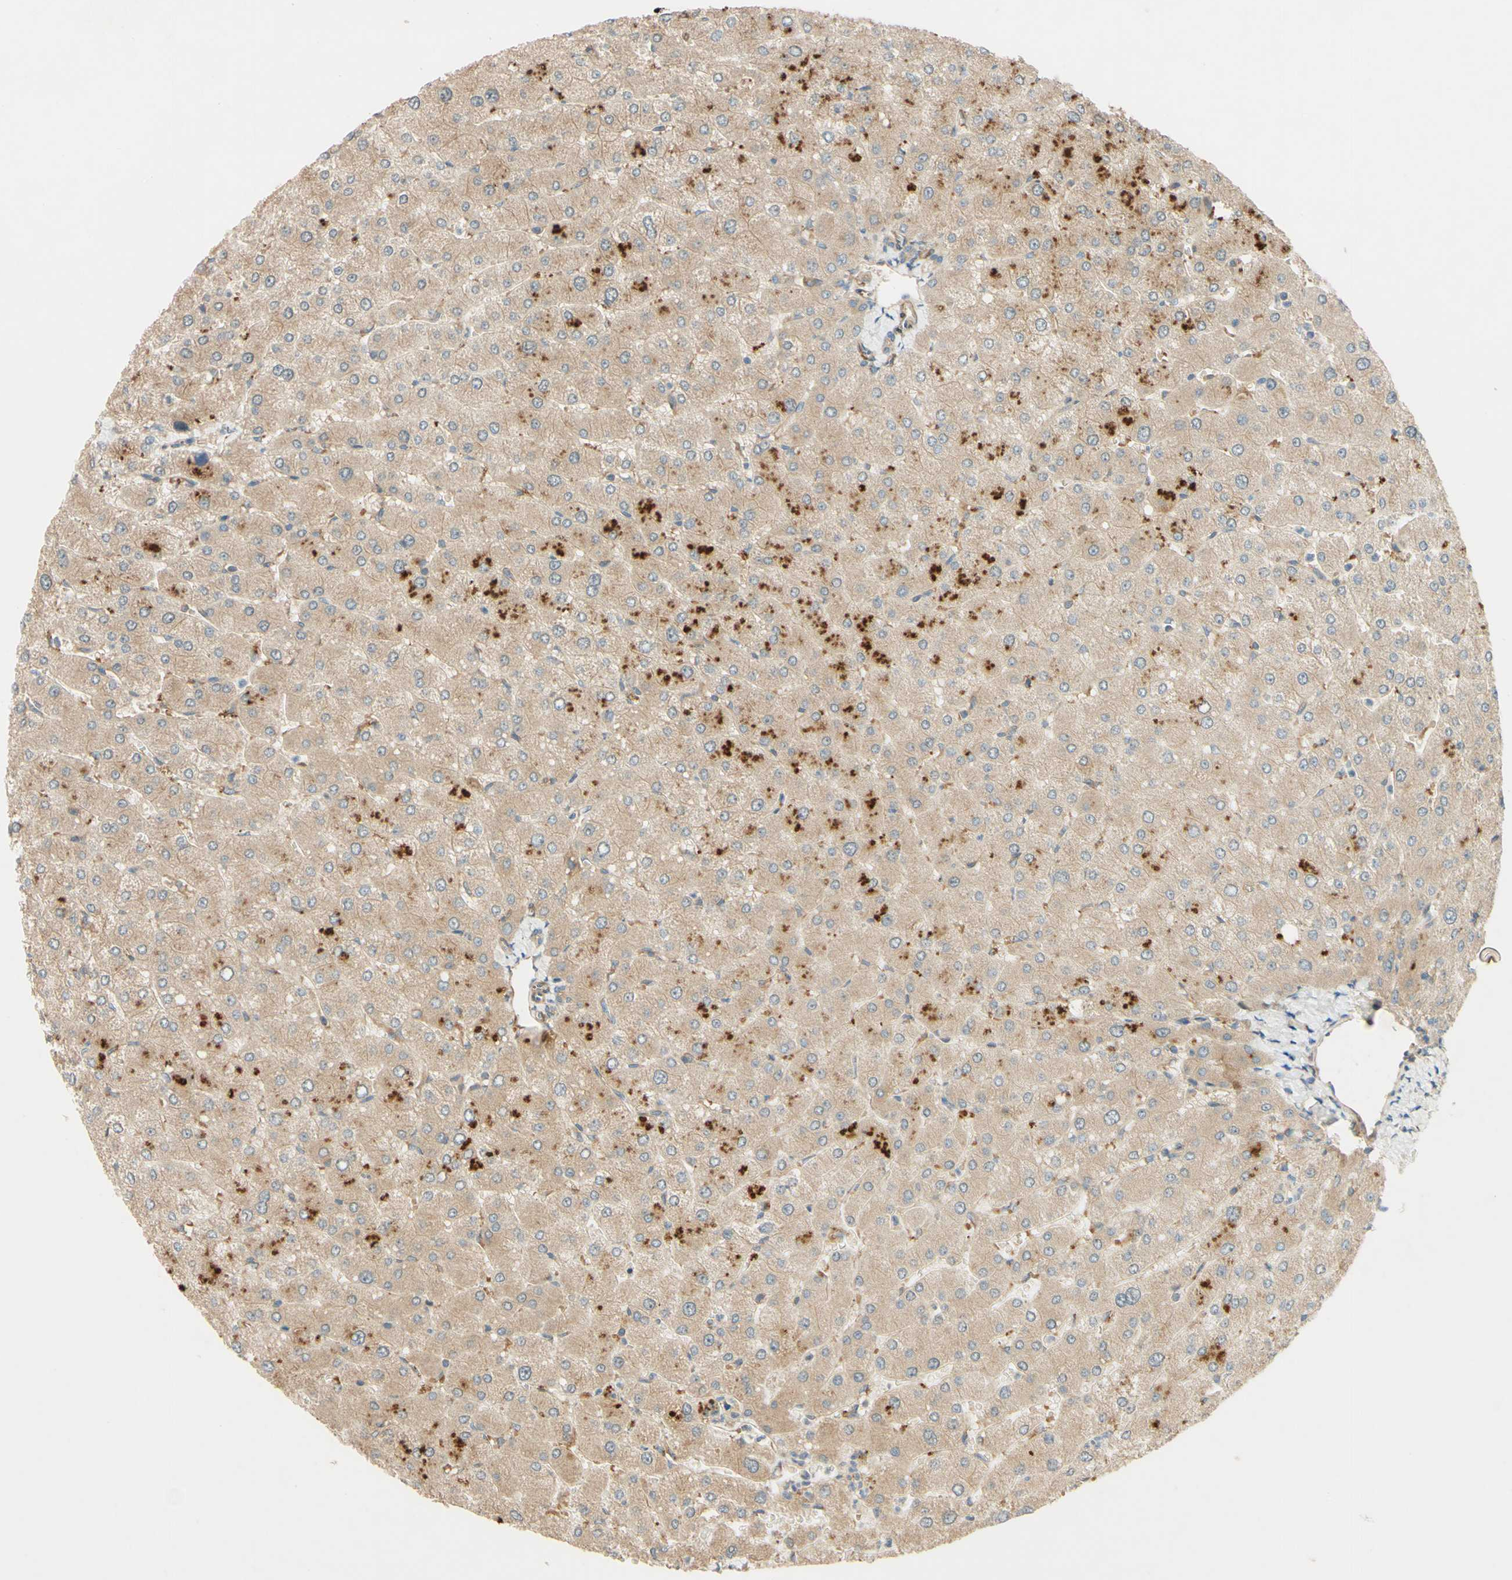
{"staining": {"intensity": "weak", "quantity": ">75%", "location": "cytoplasmic/membranous"}, "tissue": "liver", "cell_type": "Cholangiocytes", "image_type": "normal", "snomed": [{"axis": "morphology", "description": "Normal tissue, NOS"}, {"axis": "topography", "description": "Liver"}], "caption": "Immunohistochemical staining of benign human liver exhibits low levels of weak cytoplasmic/membranous staining in approximately >75% of cholangiocytes.", "gene": "ADAM17", "patient": {"sex": "male", "age": 55}}